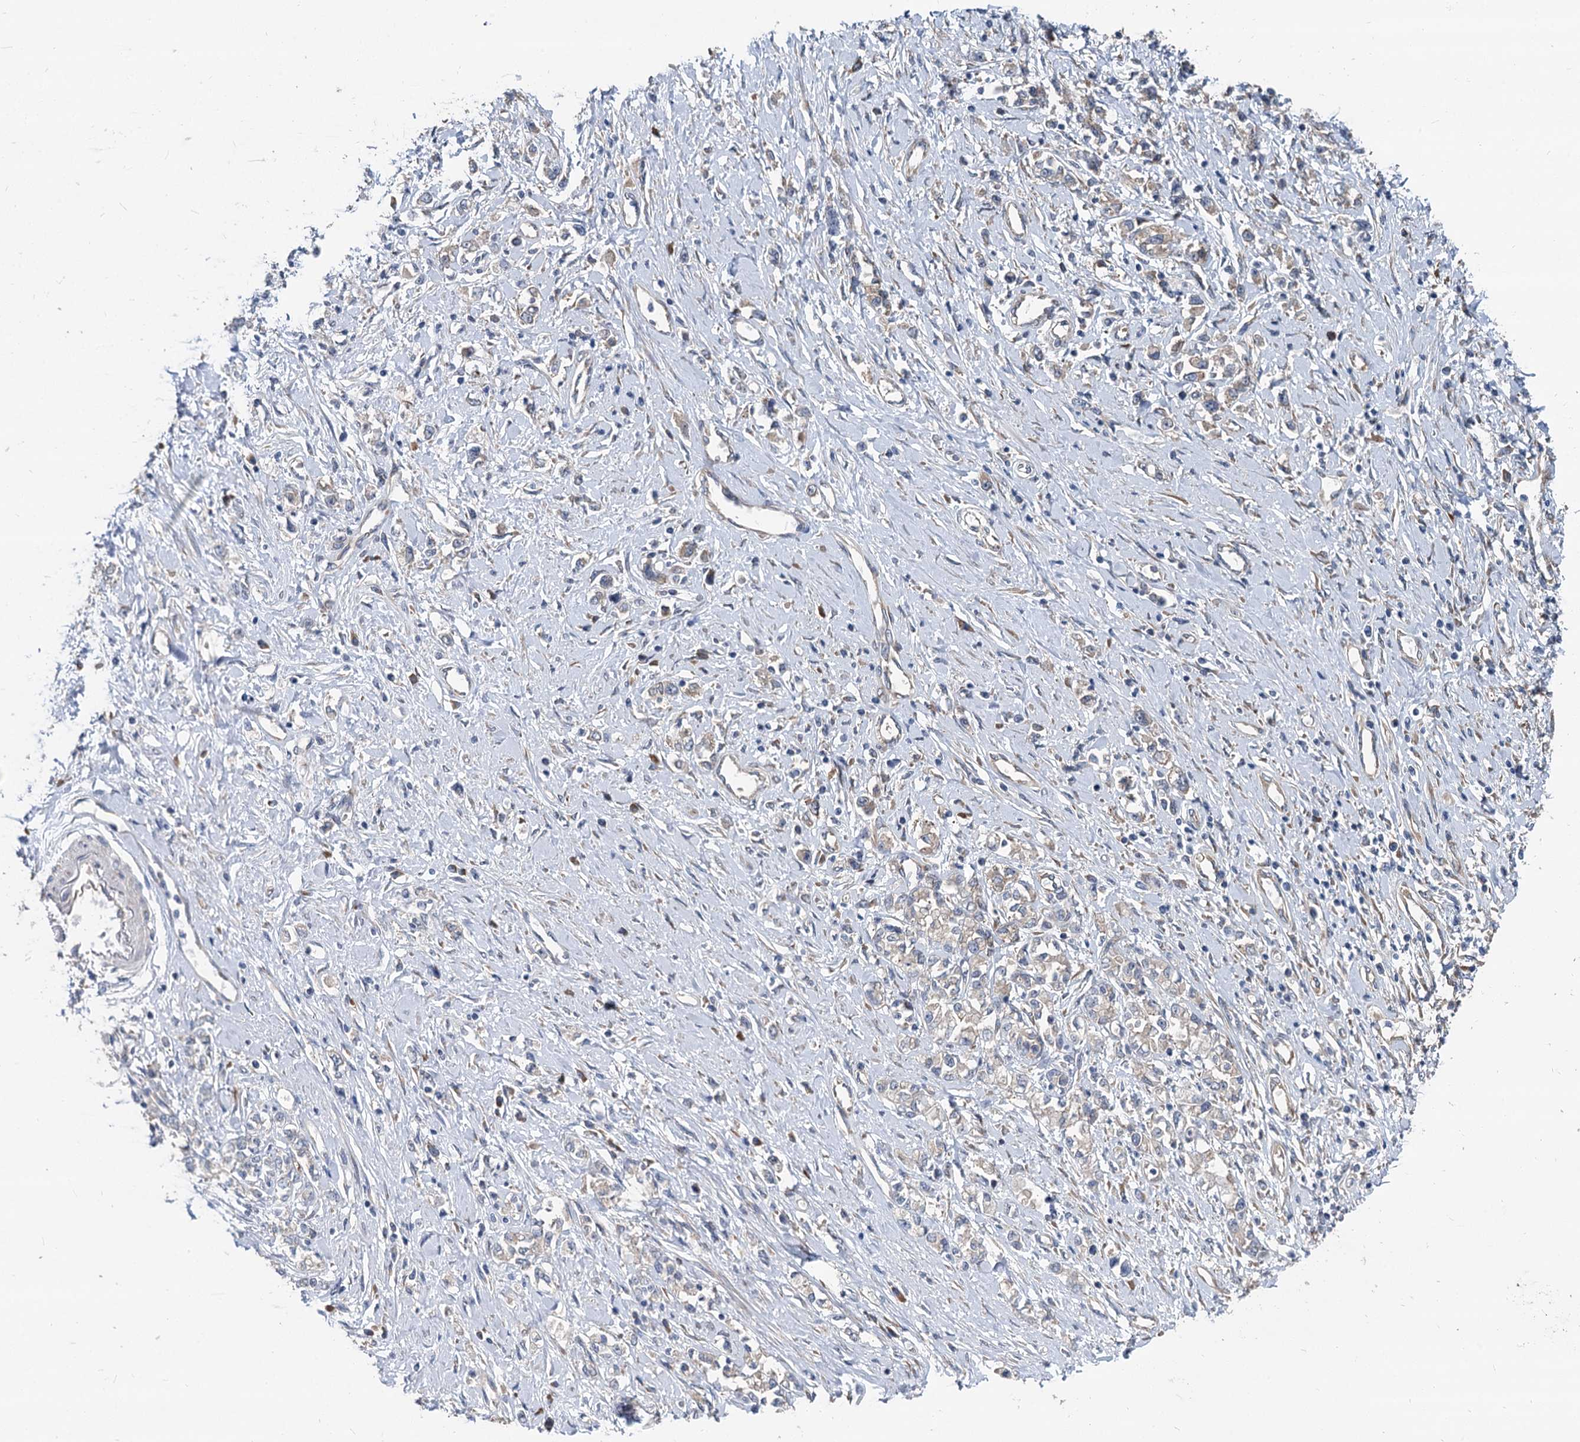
{"staining": {"intensity": "weak", "quantity": ">75%", "location": "cytoplasmic/membranous"}, "tissue": "stomach cancer", "cell_type": "Tumor cells", "image_type": "cancer", "snomed": [{"axis": "morphology", "description": "Adenocarcinoma, NOS"}, {"axis": "topography", "description": "Stomach"}], "caption": "Human stomach adenocarcinoma stained with a brown dye shows weak cytoplasmic/membranous positive staining in approximately >75% of tumor cells.", "gene": "EIF2B2", "patient": {"sex": "female", "age": 76}}